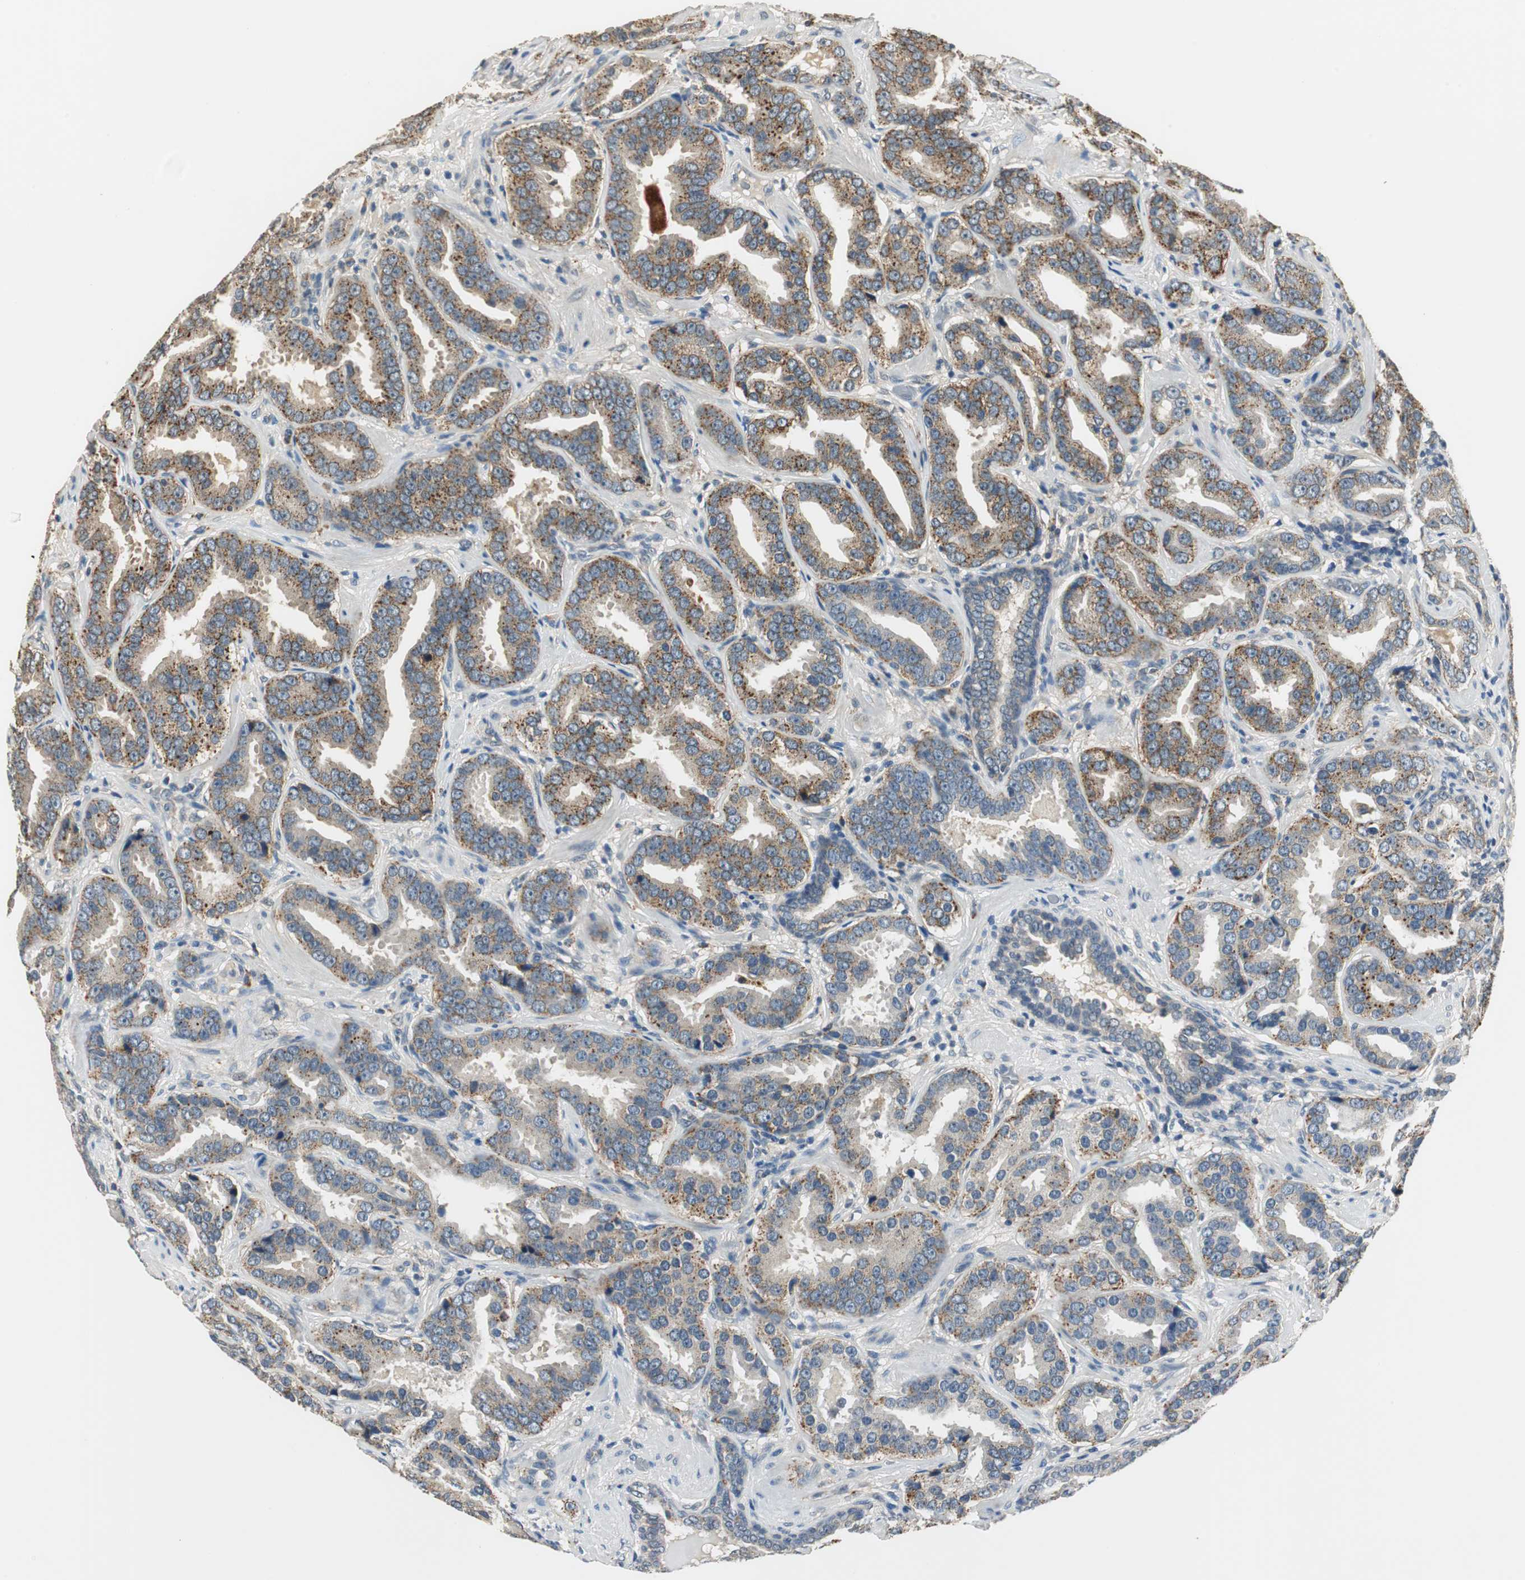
{"staining": {"intensity": "moderate", "quantity": "25%-75%", "location": "cytoplasmic/membranous"}, "tissue": "prostate cancer", "cell_type": "Tumor cells", "image_type": "cancer", "snomed": [{"axis": "morphology", "description": "Adenocarcinoma, Low grade"}, {"axis": "topography", "description": "Prostate"}], "caption": "Immunohistochemical staining of prostate cancer shows medium levels of moderate cytoplasmic/membranous protein positivity in about 25%-75% of tumor cells.", "gene": "NIT1", "patient": {"sex": "male", "age": 59}}